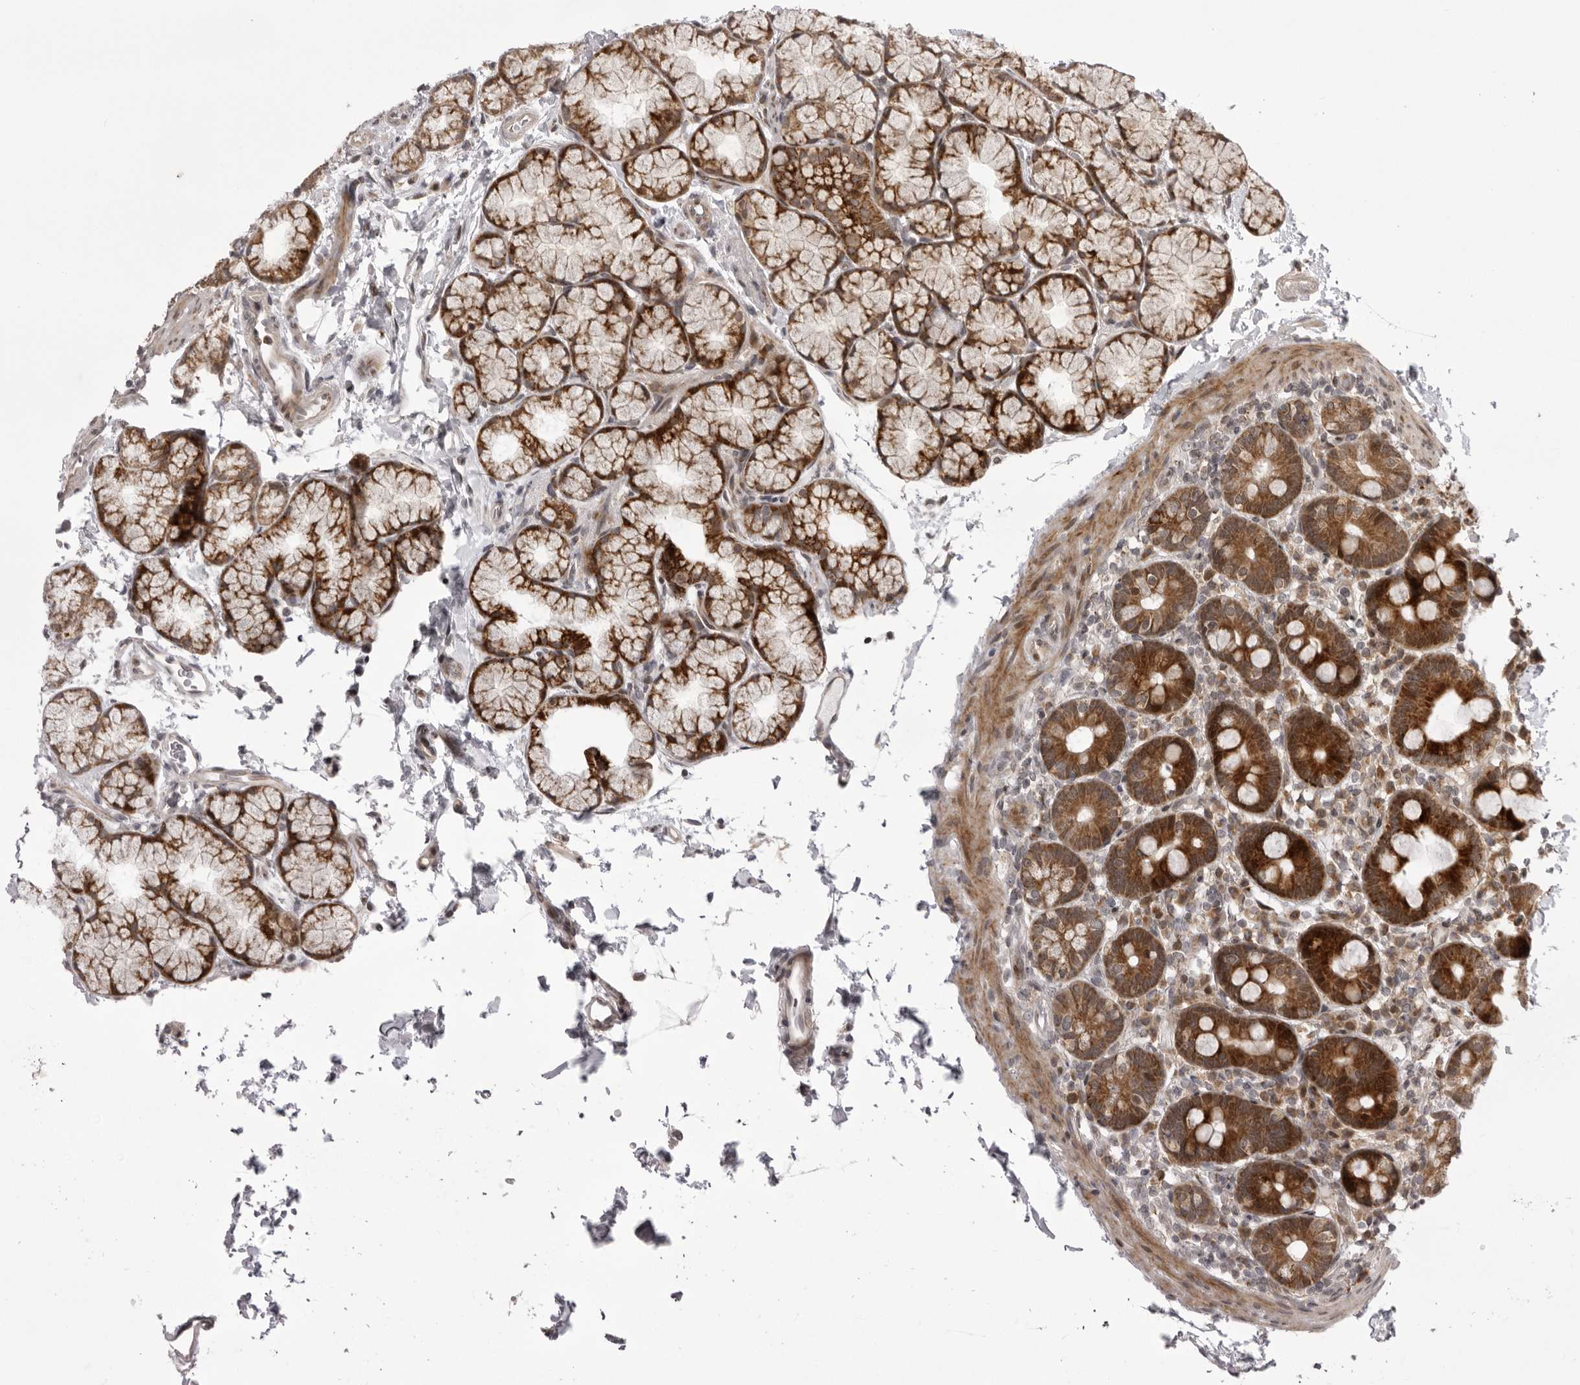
{"staining": {"intensity": "strong", "quantity": ">75%", "location": "cytoplasmic/membranous"}, "tissue": "duodenum", "cell_type": "Glandular cells", "image_type": "normal", "snomed": [{"axis": "morphology", "description": "Normal tissue, NOS"}, {"axis": "topography", "description": "Duodenum"}], "caption": "Immunohistochemical staining of unremarkable human duodenum displays strong cytoplasmic/membranous protein staining in approximately >75% of glandular cells.", "gene": "C1orf109", "patient": {"sex": "male", "age": 54}}